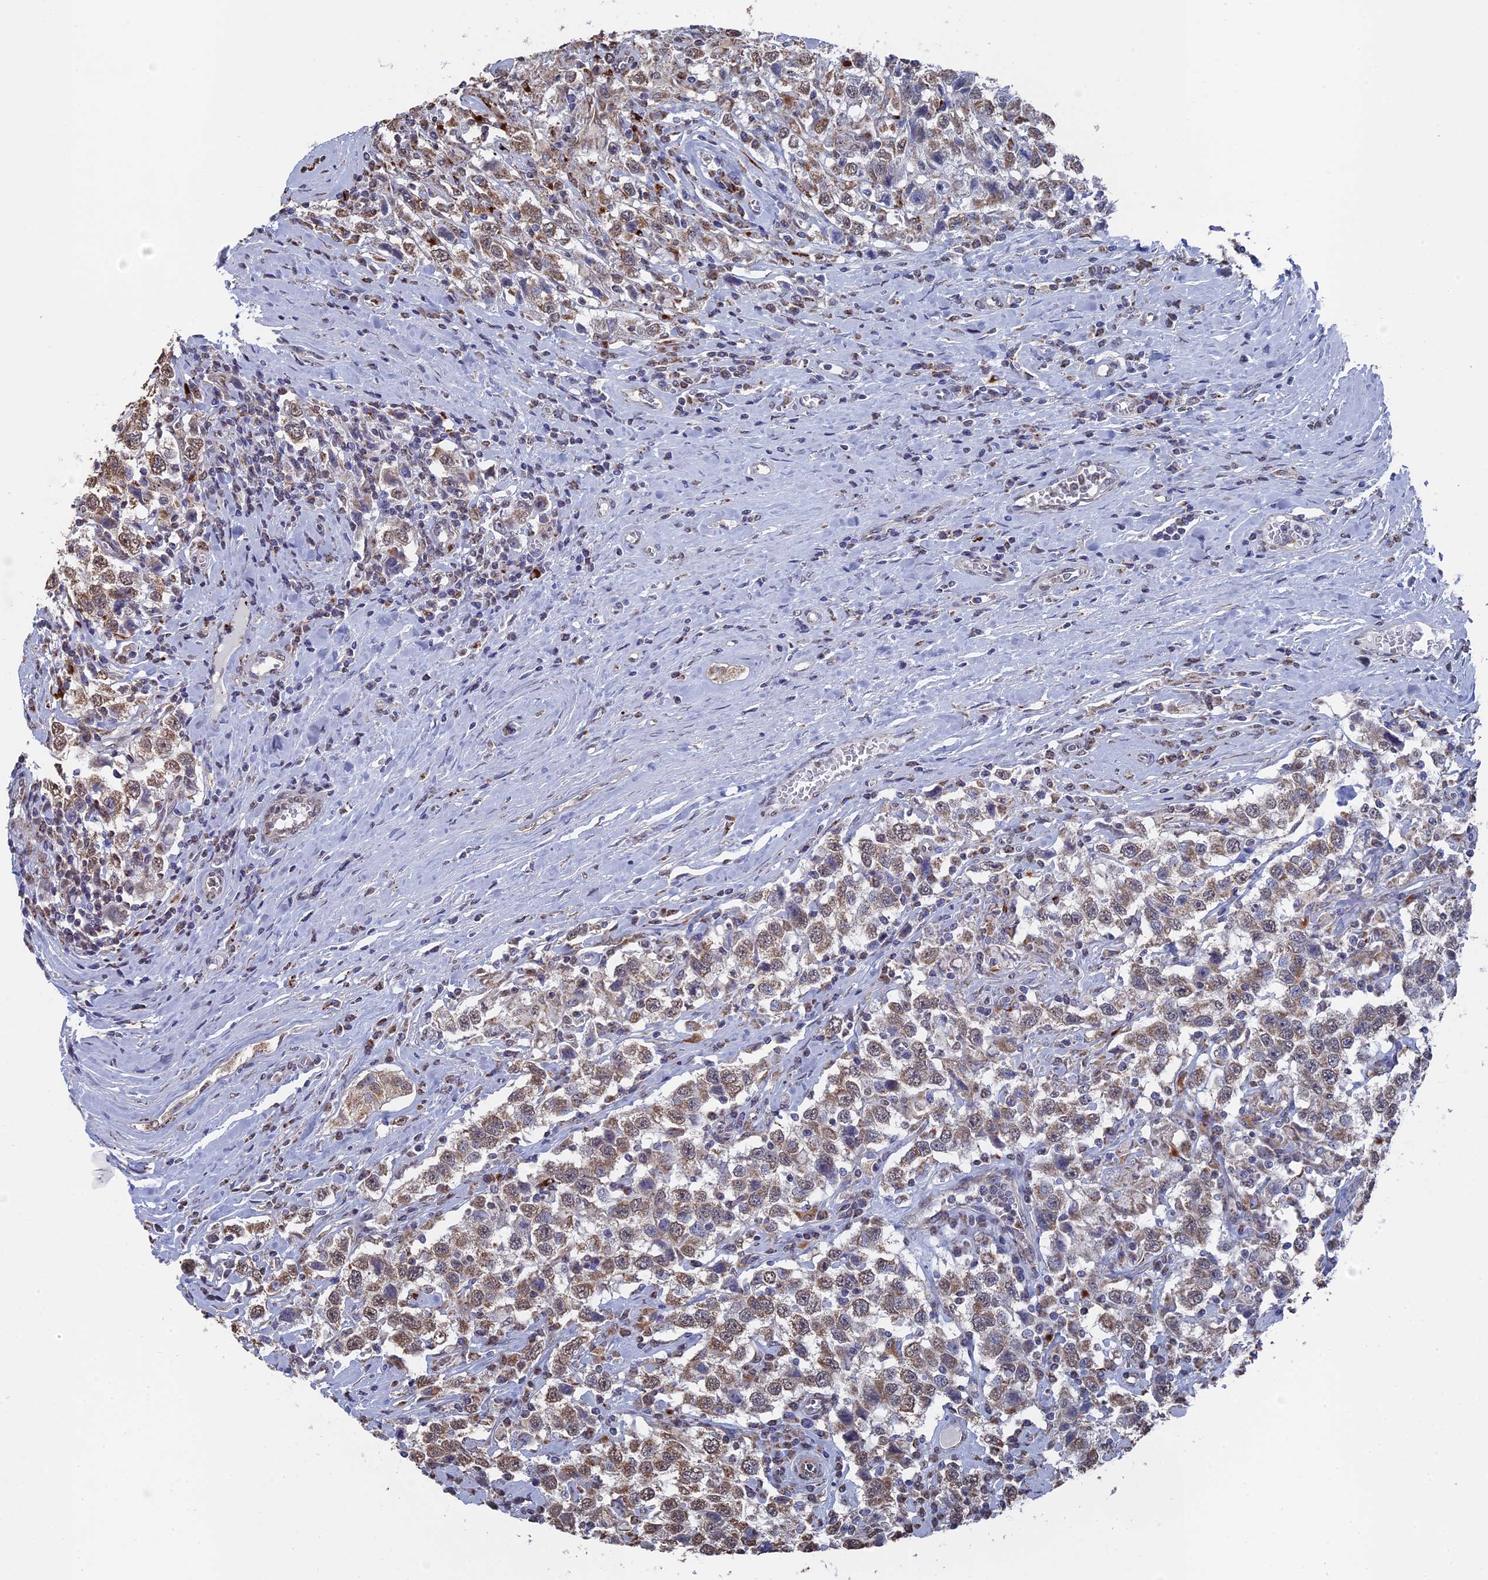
{"staining": {"intensity": "moderate", "quantity": ">75%", "location": "cytoplasmic/membranous,nuclear"}, "tissue": "testis cancer", "cell_type": "Tumor cells", "image_type": "cancer", "snomed": [{"axis": "morphology", "description": "Seminoma, NOS"}, {"axis": "topography", "description": "Testis"}], "caption": "This image exhibits seminoma (testis) stained with immunohistochemistry to label a protein in brown. The cytoplasmic/membranous and nuclear of tumor cells show moderate positivity for the protein. Nuclei are counter-stained blue.", "gene": "SMG9", "patient": {"sex": "male", "age": 41}}